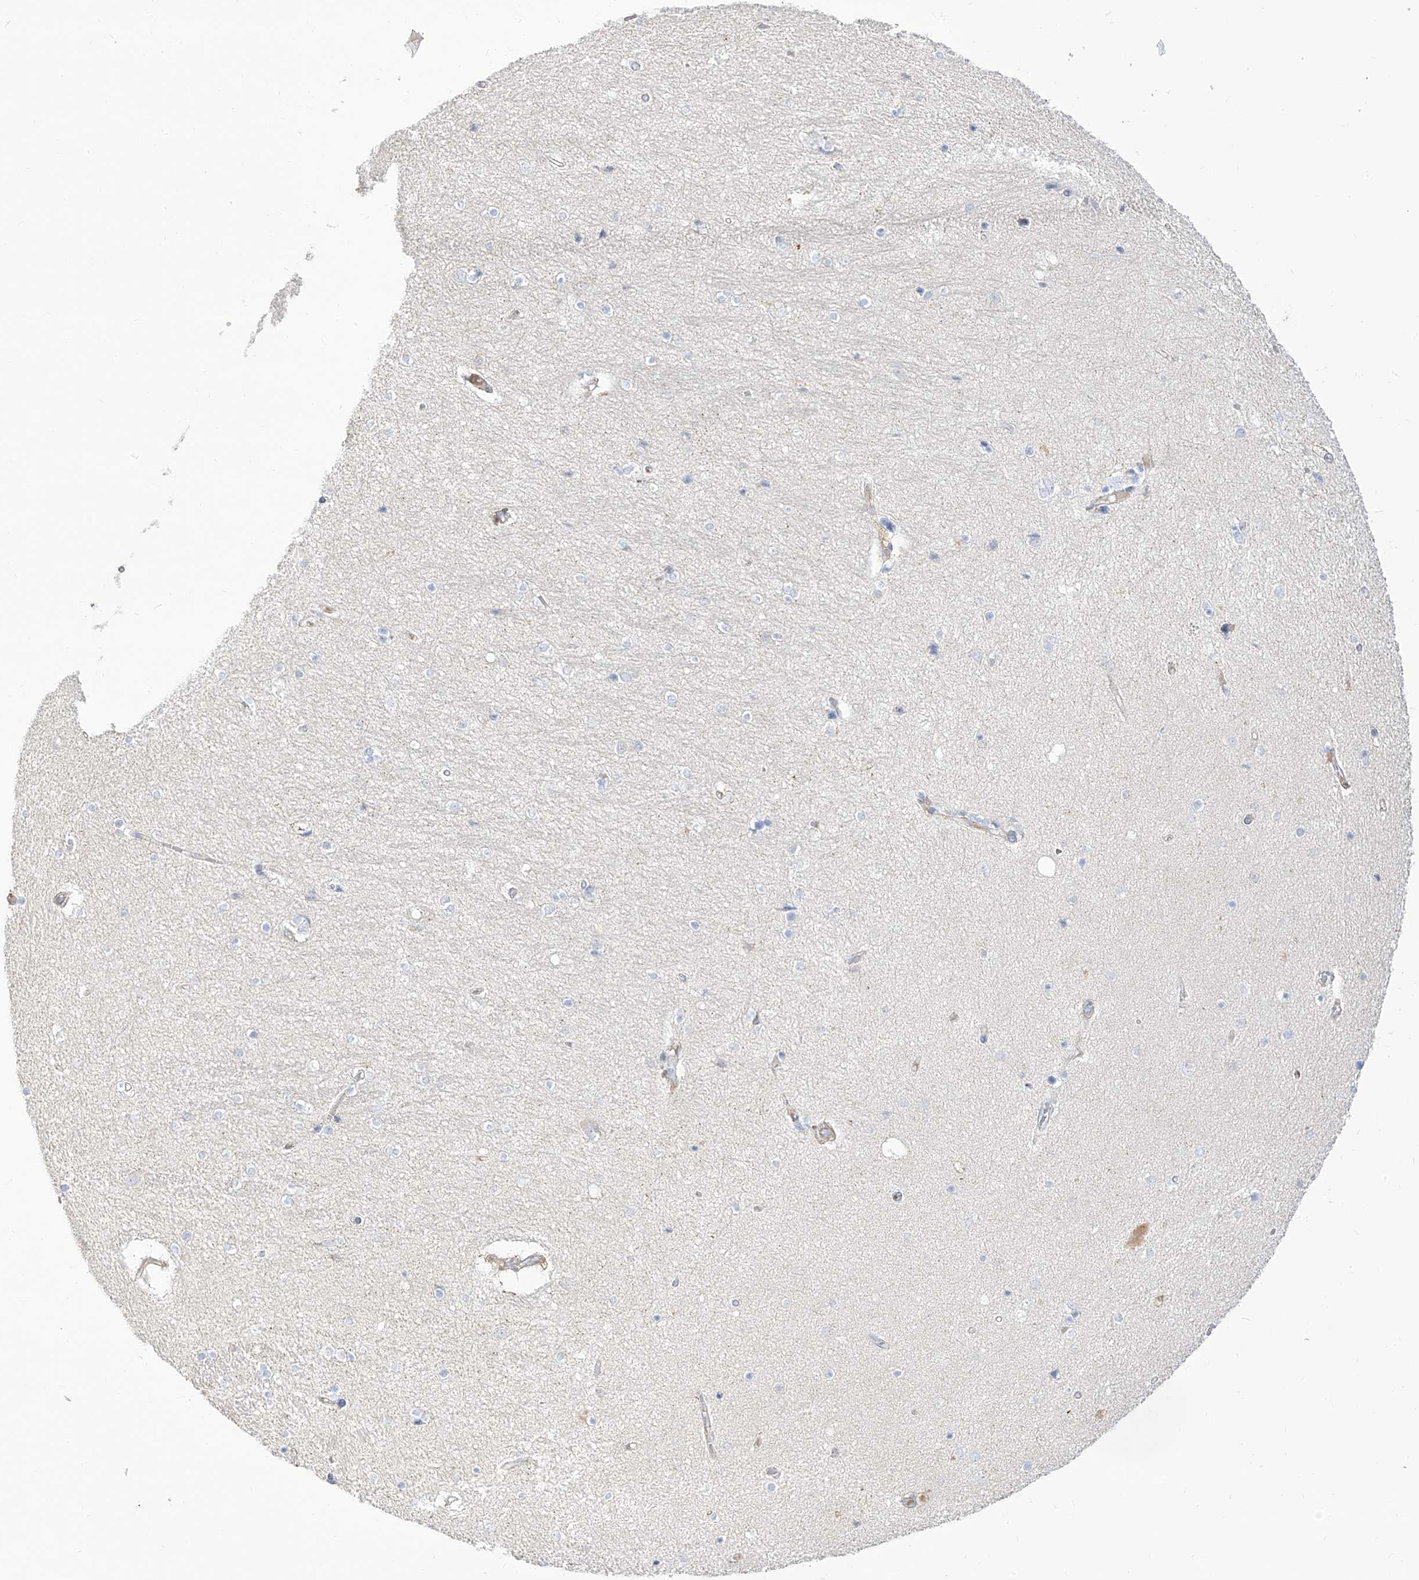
{"staining": {"intensity": "negative", "quantity": "none", "location": "none"}, "tissue": "hippocampus", "cell_type": "Glial cells", "image_type": "normal", "snomed": [{"axis": "morphology", "description": "Normal tissue, NOS"}, {"axis": "topography", "description": "Hippocampus"}], "caption": "Immunohistochemistry histopathology image of unremarkable hippocampus: human hippocampus stained with DAB (3,3'-diaminobenzidine) reveals no significant protein expression in glial cells.", "gene": "ZGRF1", "patient": {"sex": "female", "age": 54}}